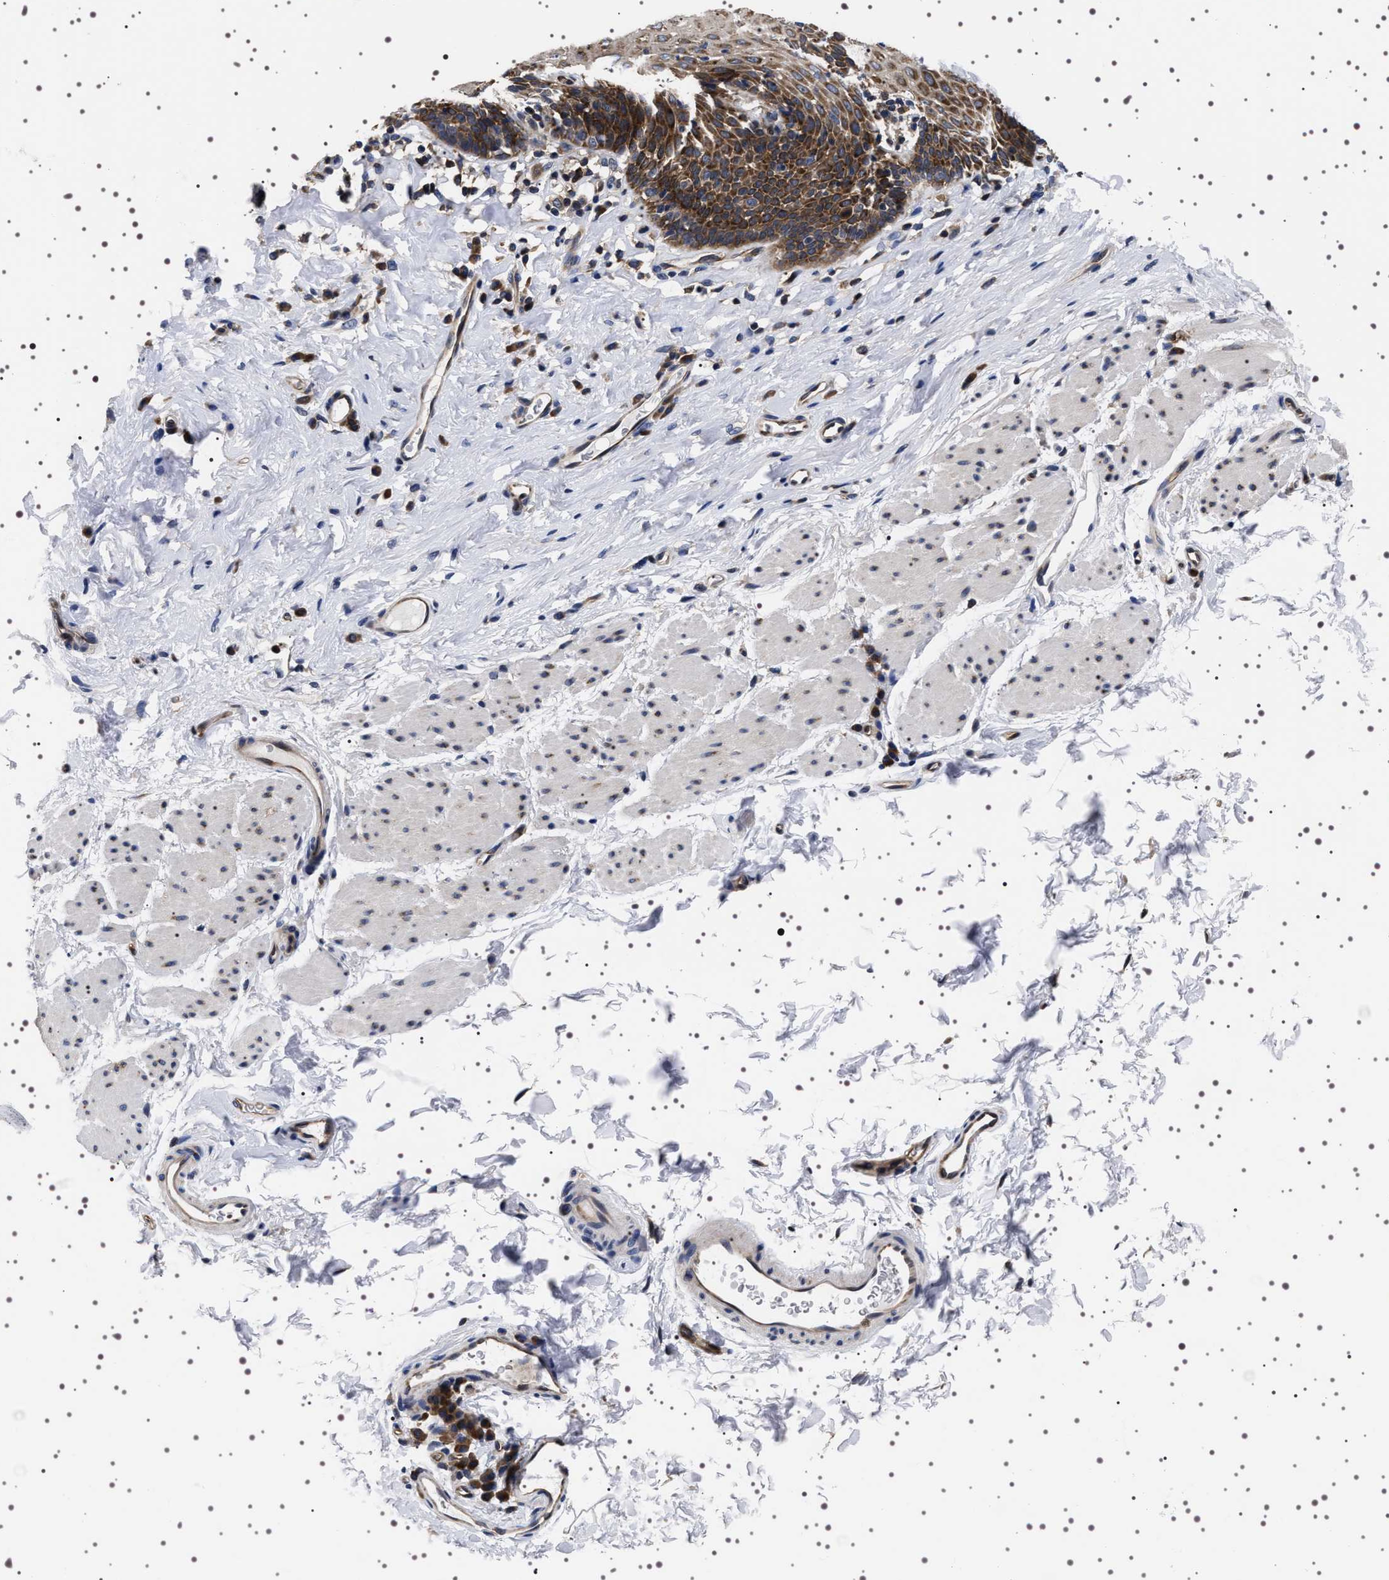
{"staining": {"intensity": "strong", "quantity": "25%-75%", "location": "cytoplasmic/membranous"}, "tissue": "esophagus", "cell_type": "Squamous epithelial cells", "image_type": "normal", "snomed": [{"axis": "morphology", "description": "Normal tissue, NOS"}, {"axis": "topography", "description": "Esophagus"}], "caption": "Brown immunohistochemical staining in benign esophagus displays strong cytoplasmic/membranous staining in approximately 25%-75% of squamous epithelial cells. (DAB = brown stain, brightfield microscopy at high magnification).", "gene": "DARS1", "patient": {"sex": "female", "age": 61}}